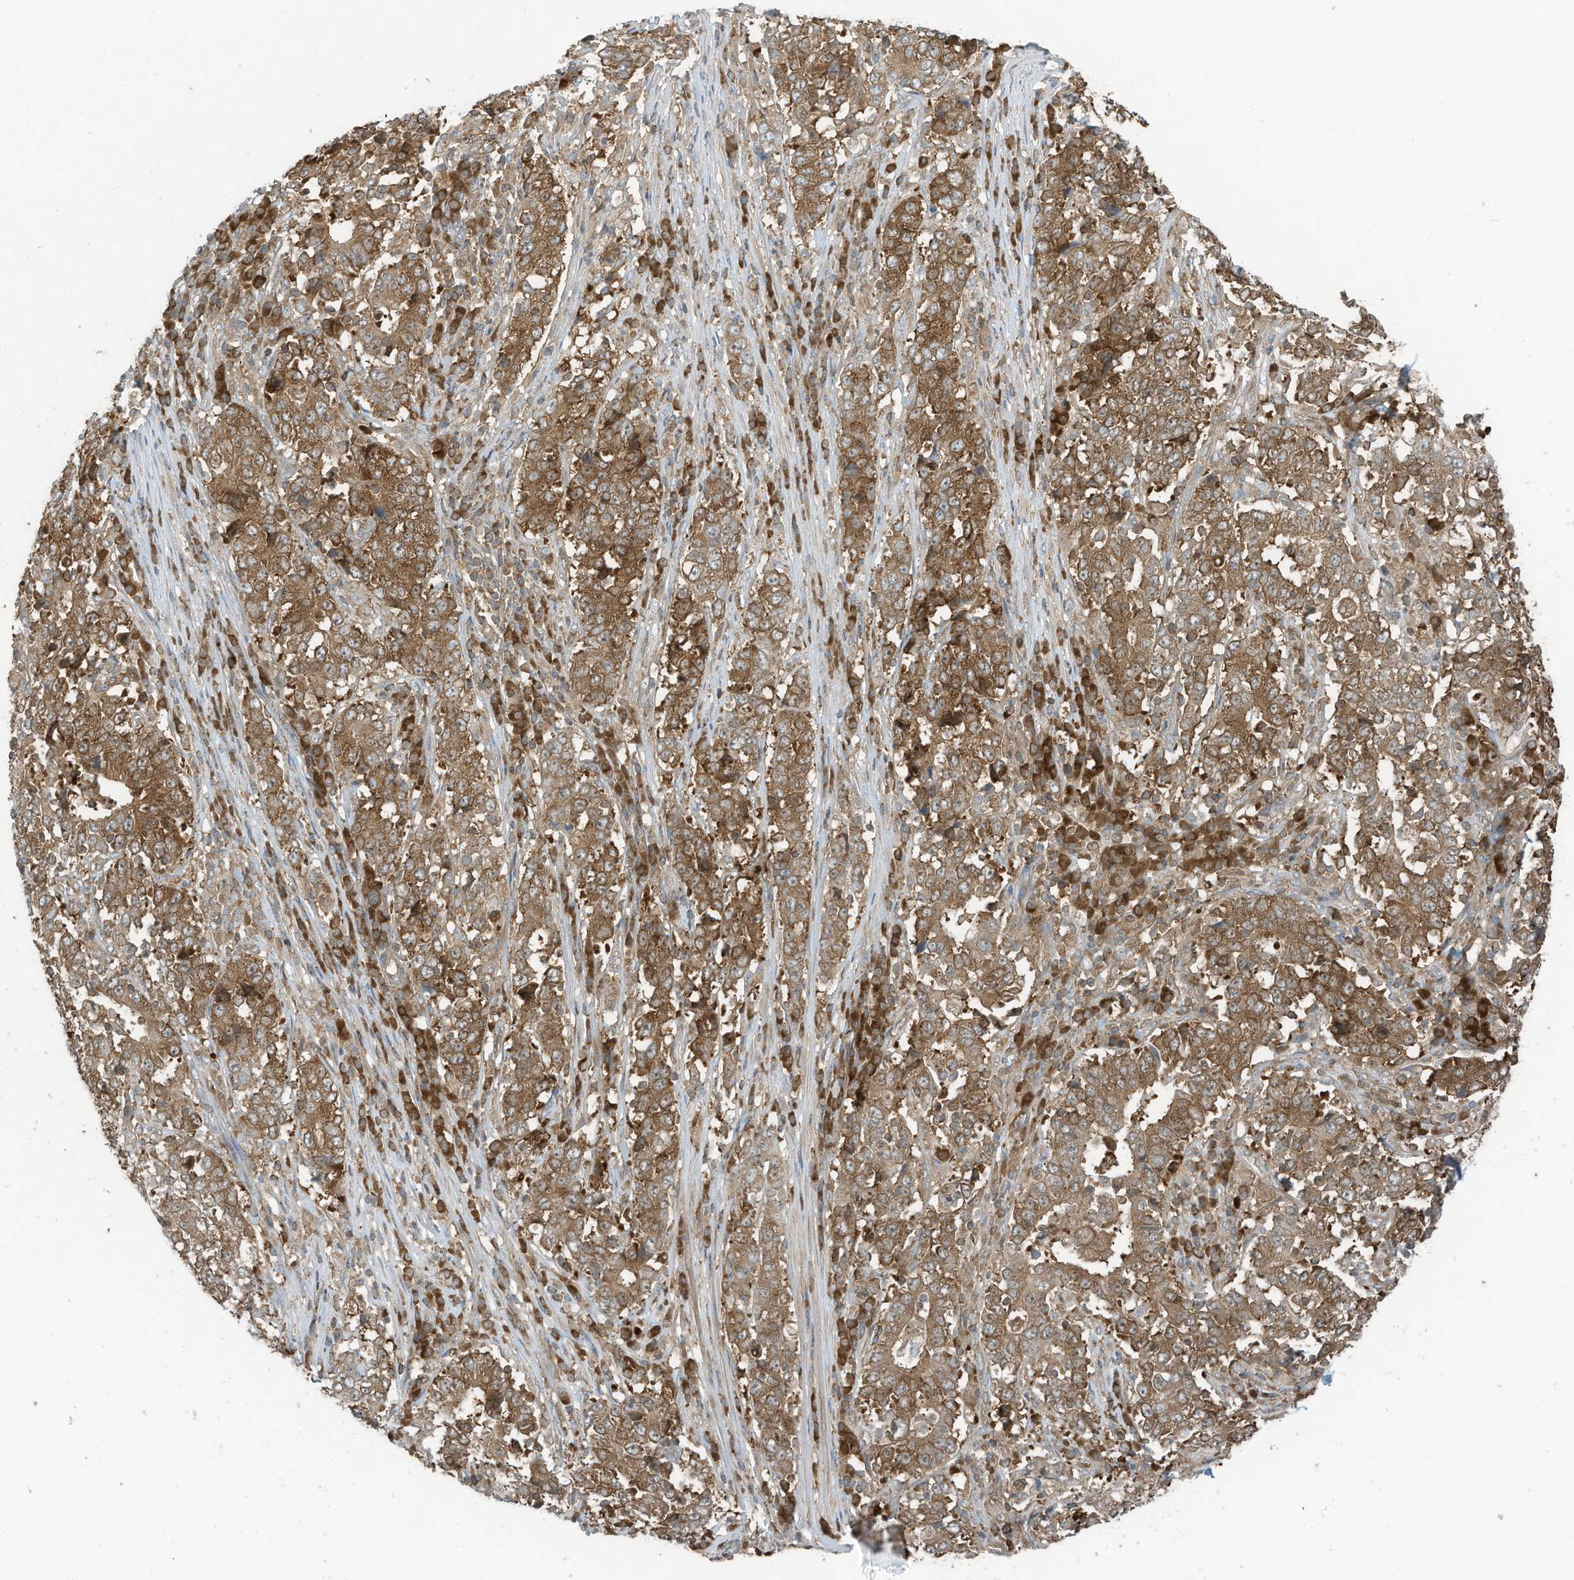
{"staining": {"intensity": "moderate", "quantity": ">75%", "location": "cytoplasmic/membranous"}, "tissue": "stomach cancer", "cell_type": "Tumor cells", "image_type": "cancer", "snomed": [{"axis": "morphology", "description": "Adenocarcinoma, NOS"}, {"axis": "topography", "description": "Stomach"}], "caption": "Immunohistochemical staining of stomach cancer (adenocarcinoma) reveals medium levels of moderate cytoplasmic/membranous protein positivity in about >75% of tumor cells.", "gene": "OLA1", "patient": {"sex": "male", "age": 59}}